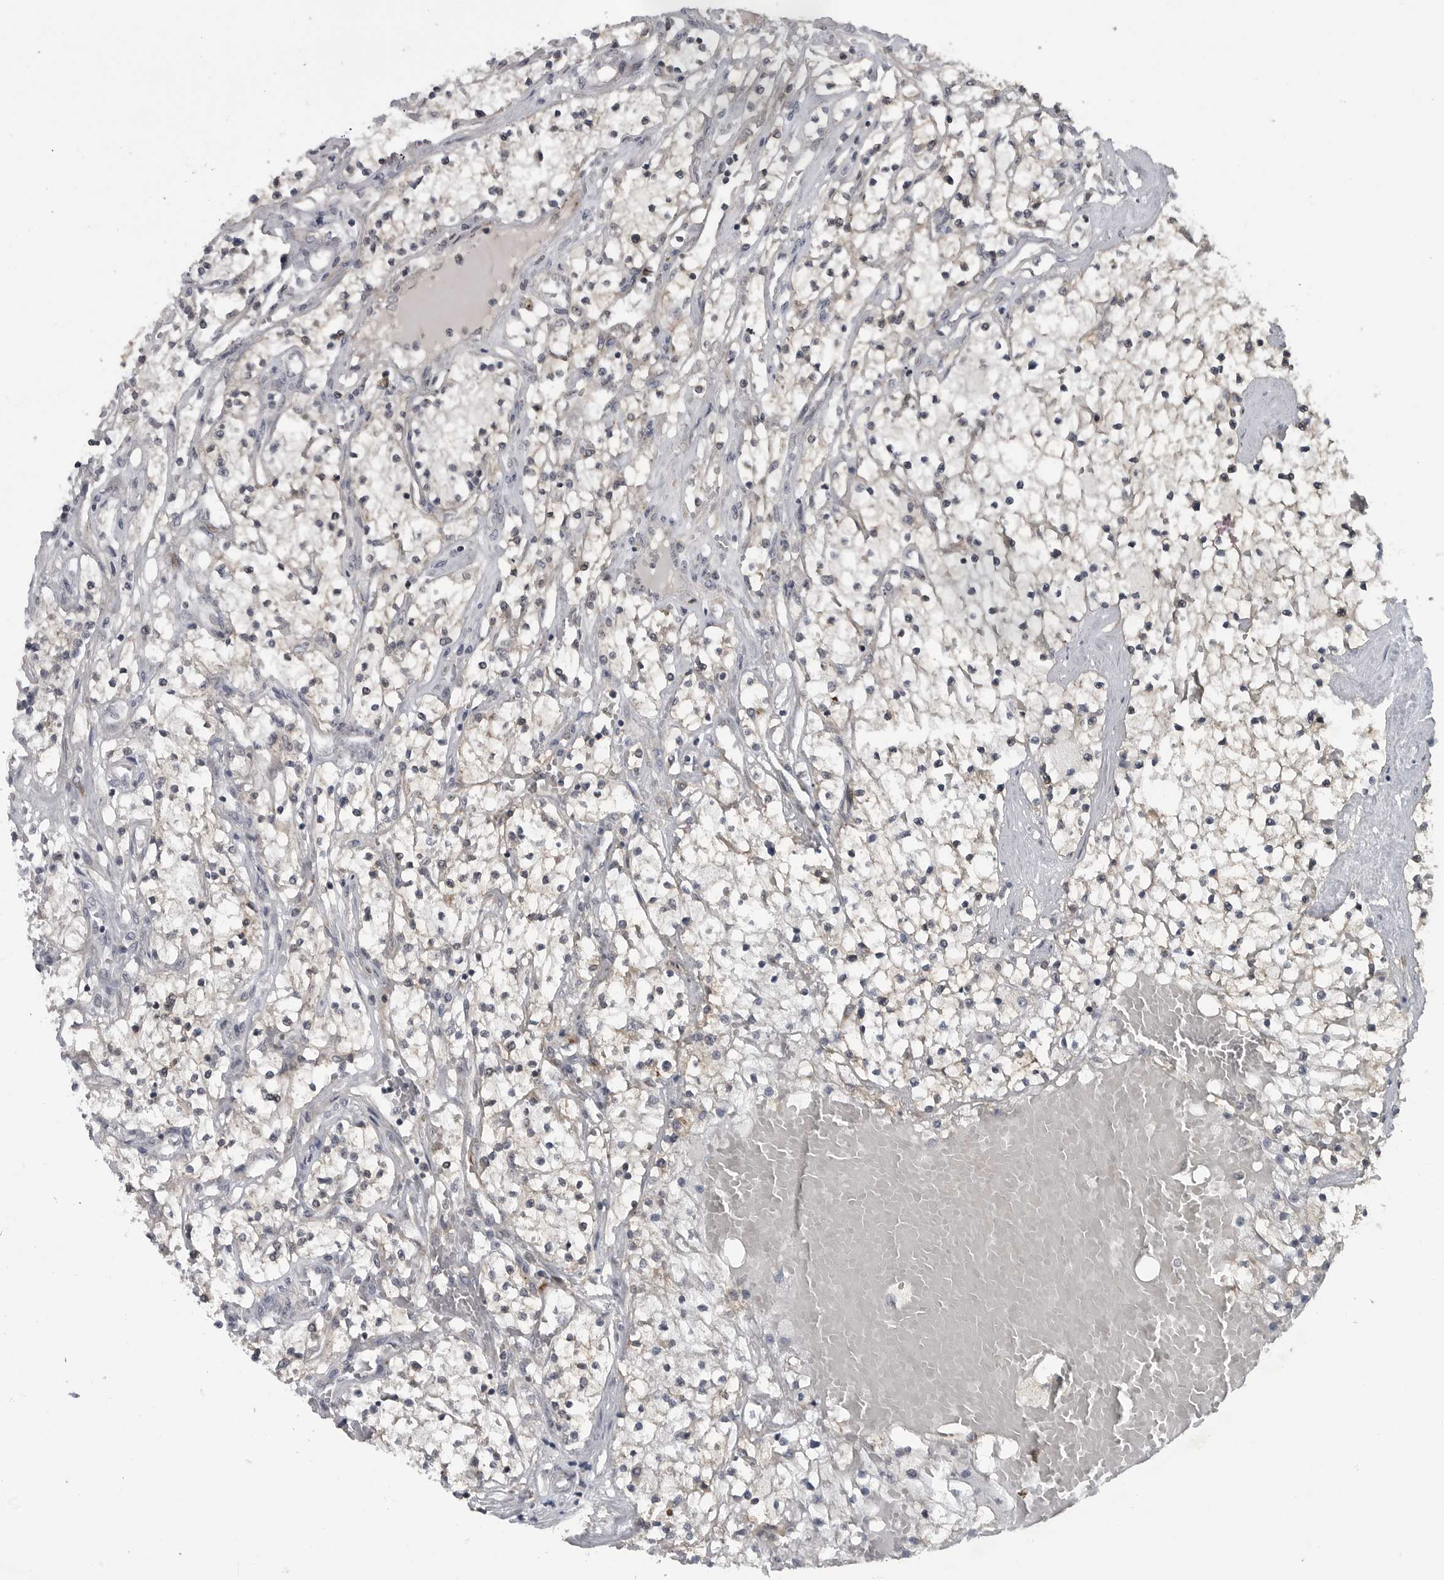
{"staining": {"intensity": "negative", "quantity": "none", "location": "none"}, "tissue": "renal cancer", "cell_type": "Tumor cells", "image_type": "cancer", "snomed": [{"axis": "morphology", "description": "Normal tissue, NOS"}, {"axis": "morphology", "description": "Adenocarcinoma, NOS"}, {"axis": "topography", "description": "Kidney"}], "caption": "DAB immunohistochemical staining of human renal cancer (adenocarcinoma) reveals no significant positivity in tumor cells. Nuclei are stained in blue.", "gene": "FAAP100", "patient": {"sex": "male", "age": 68}}